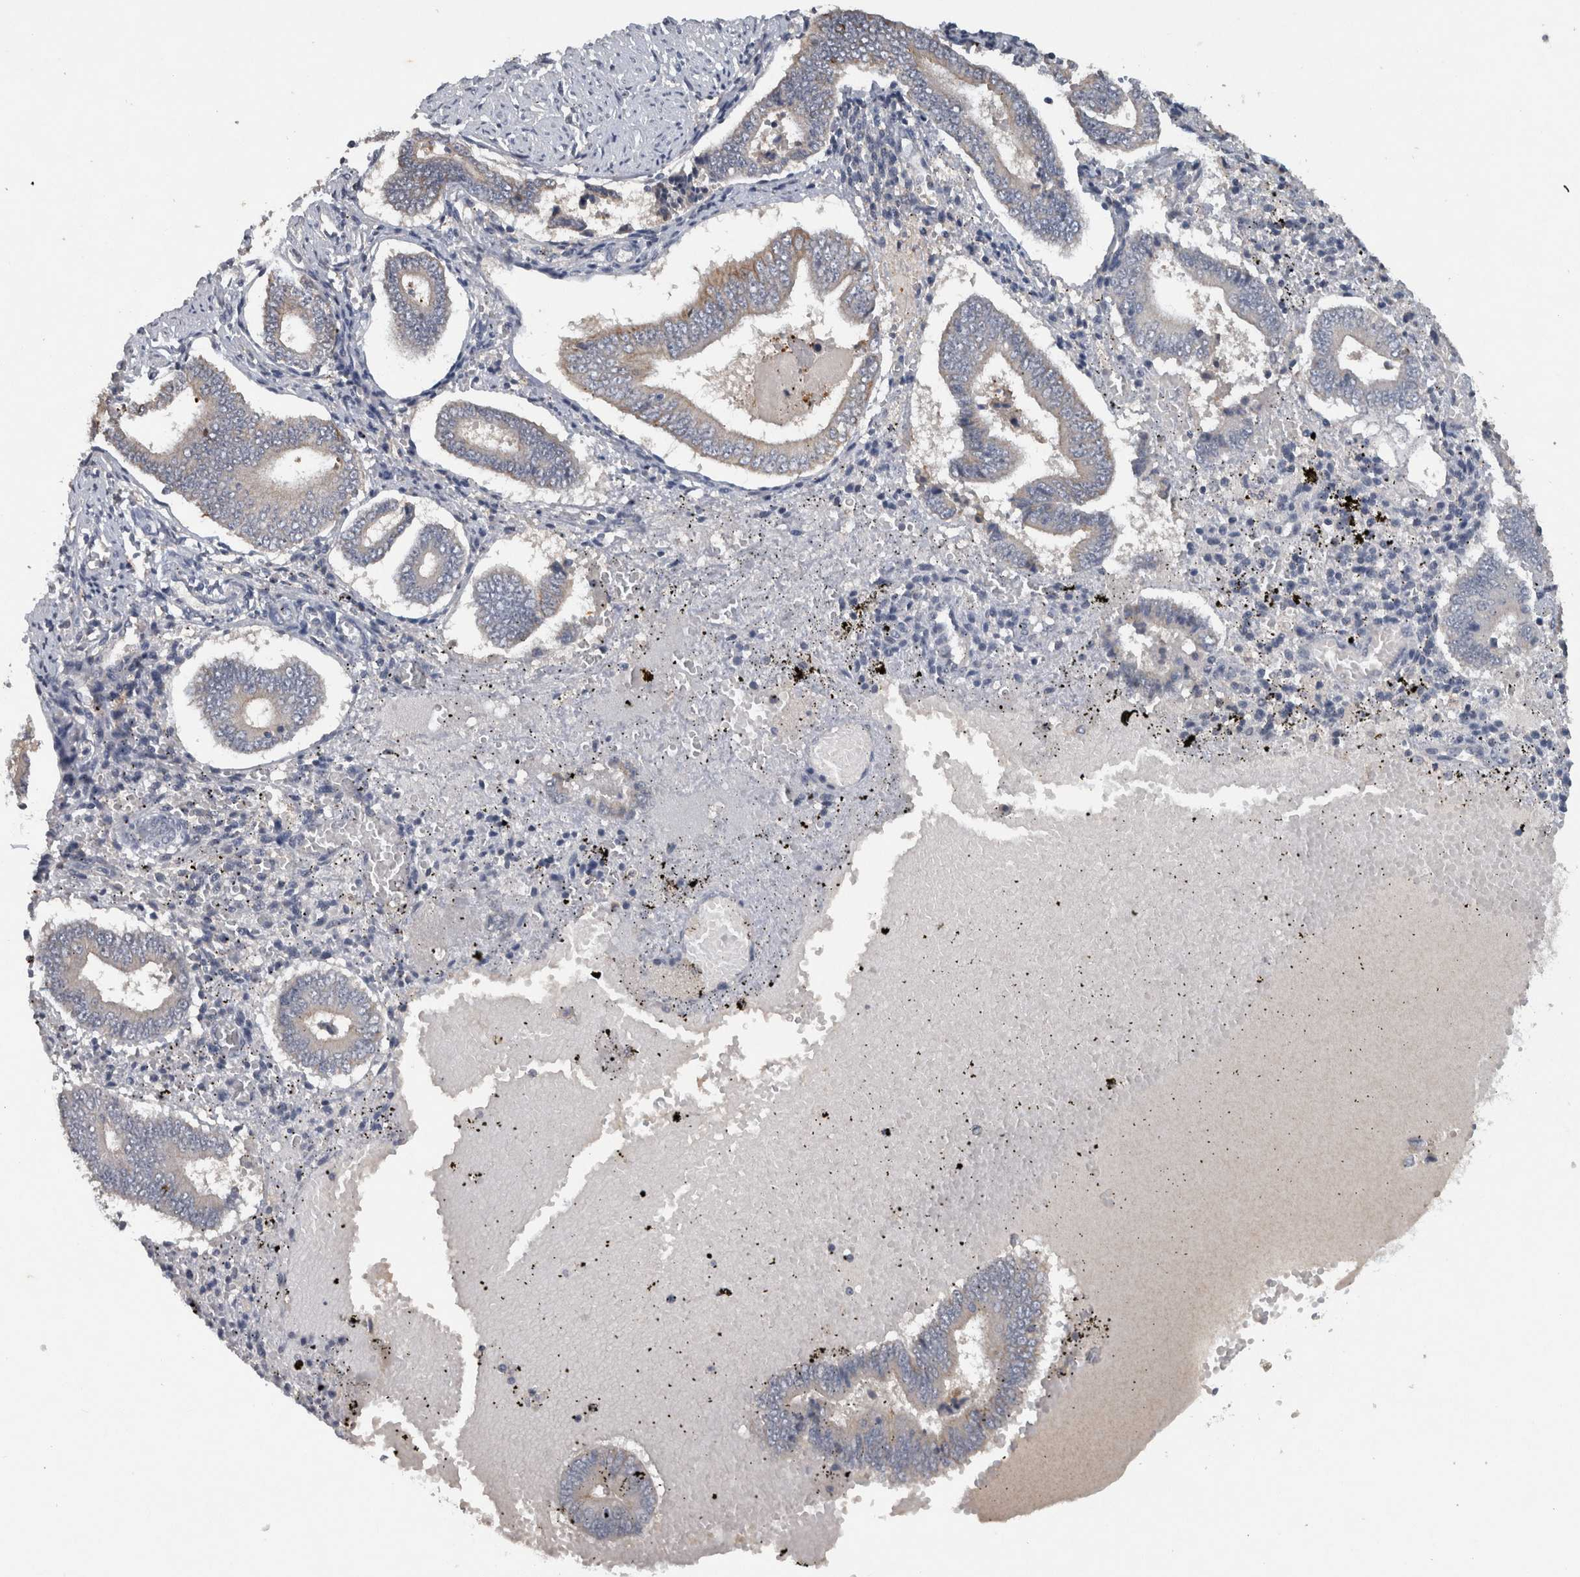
{"staining": {"intensity": "negative", "quantity": "none", "location": "none"}, "tissue": "endometrium", "cell_type": "Cells in endometrial stroma", "image_type": "normal", "snomed": [{"axis": "morphology", "description": "Normal tissue, NOS"}, {"axis": "topography", "description": "Endometrium"}], "caption": "This is a photomicrograph of immunohistochemistry (IHC) staining of unremarkable endometrium, which shows no staining in cells in endometrial stroma.", "gene": "HEXD", "patient": {"sex": "female", "age": 42}}